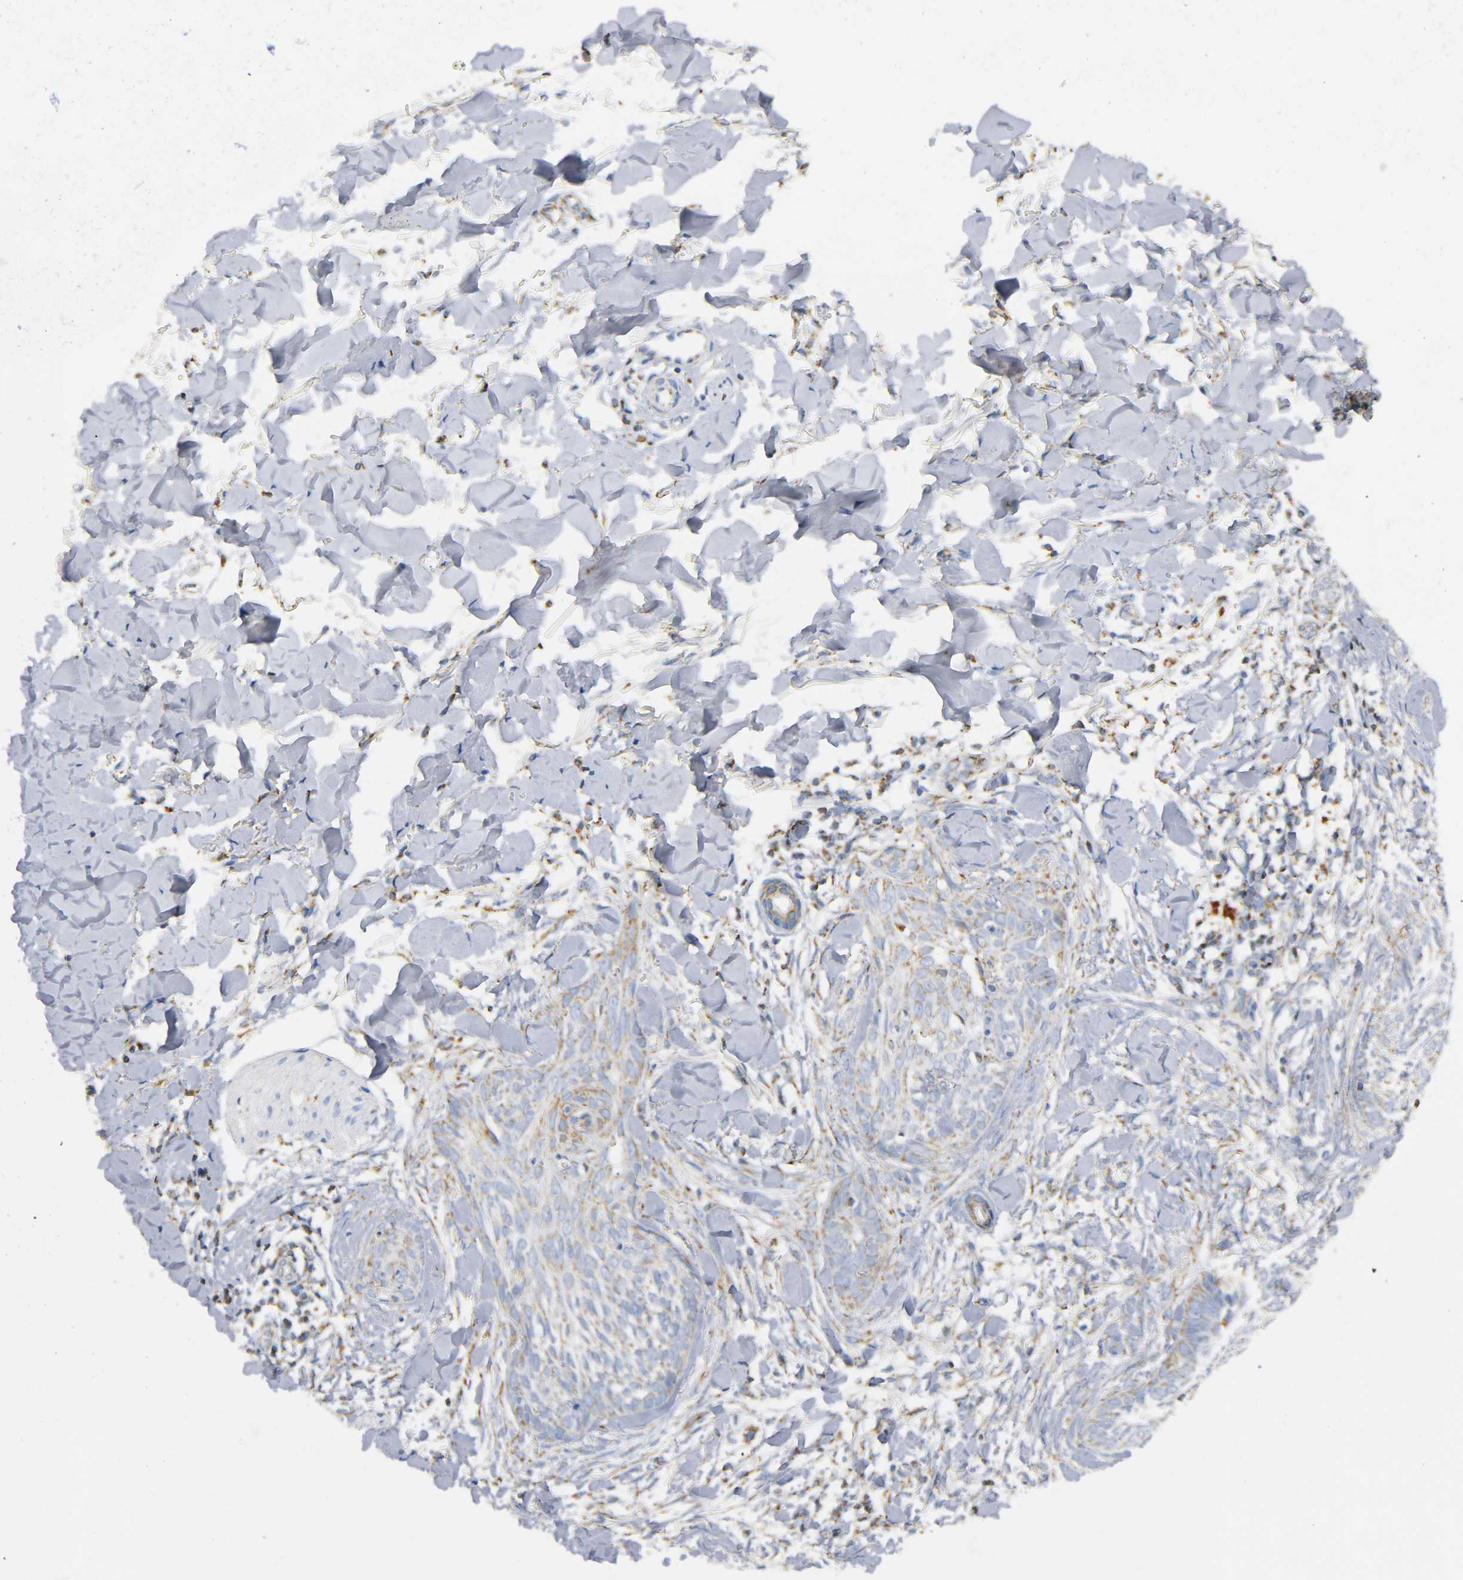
{"staining": {"intensity": "weak", "quantity": "25%-75%", "location": "cytoplasmic/membranous"}, "tissue": "skin cancer", "cell_type": "Tumor cells", "image_type": "cancer", "snomed": [{"axis": "morphology", "description": "Normal tissue, NOS"}, {"axis": "morphology", "description": "Basal cell carcinoma"}, {"axis": "topography", "description": "Skin"}], "caption": "Immunohistochemistry micrograph of skin cancer stained for a protein (brown), which reveals low levels of weak cytoplasmic/membranous positivity in approximately 25%-75% of tumor cells.", "gene": "BAK1", "patient": {"sex": "male", "age": 71}}